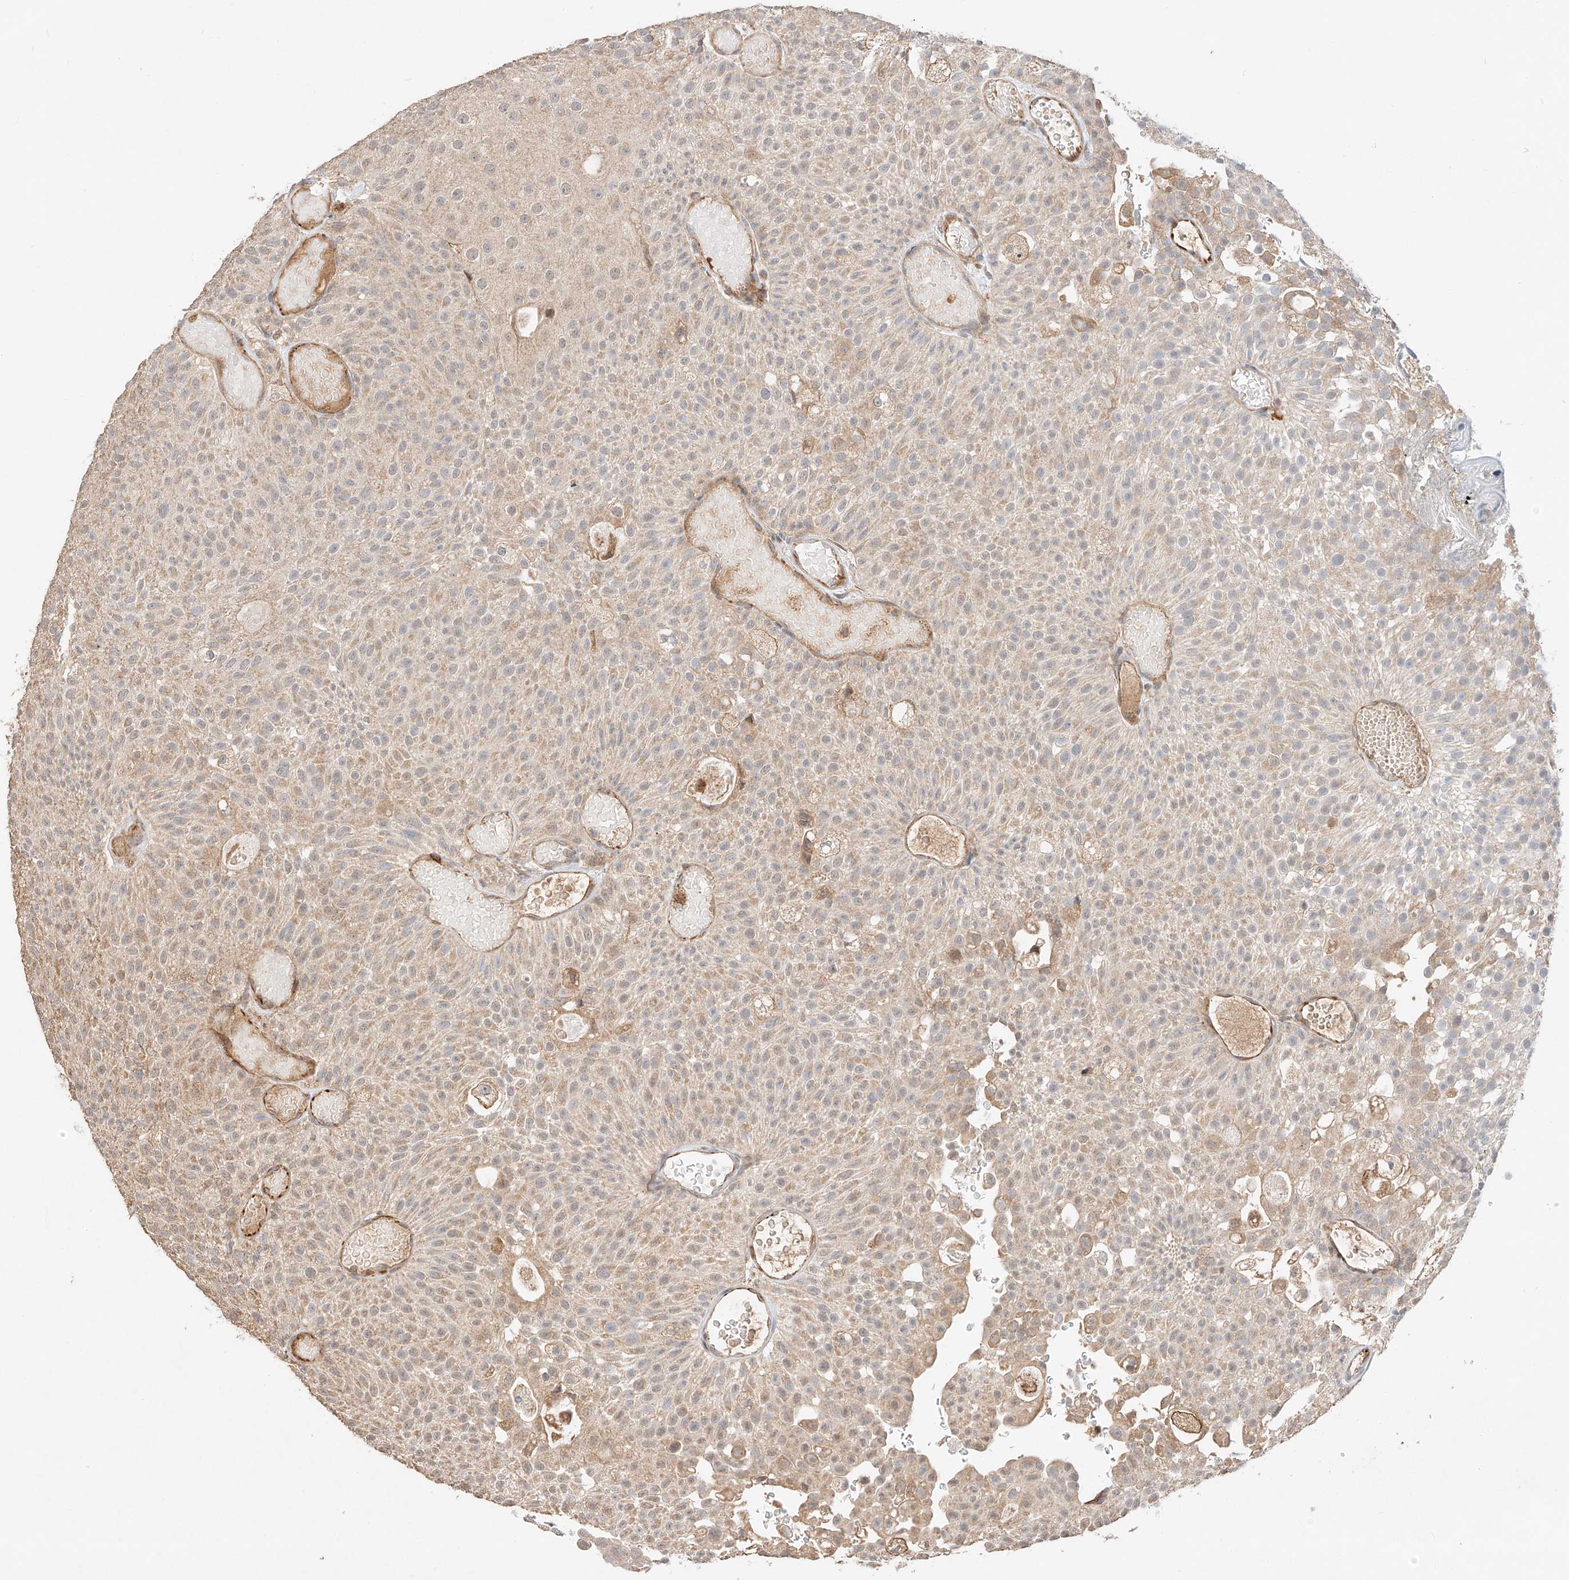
{"staining": {"intensity": "weak", "quantity": ">75%", "location": "cytoplasmic/membranous"}, "tissue": "urothelial cancer", "cell_type": "Tumor cells", "image_type": "cancer", "snomed": [{"axis": "morphology", "description": "Urothelial carcinoma, Low grade"}, {"axis": "topography", "description": "Urinary bladder"}], "caption": "Human urothelial cancer stained with a brown dye displays weak cytoplasmic/membranous positive staining in approximately >75% of tumor cells.", "gene": "SUSD6", "patient": {"sex": "male", "age": 78}}